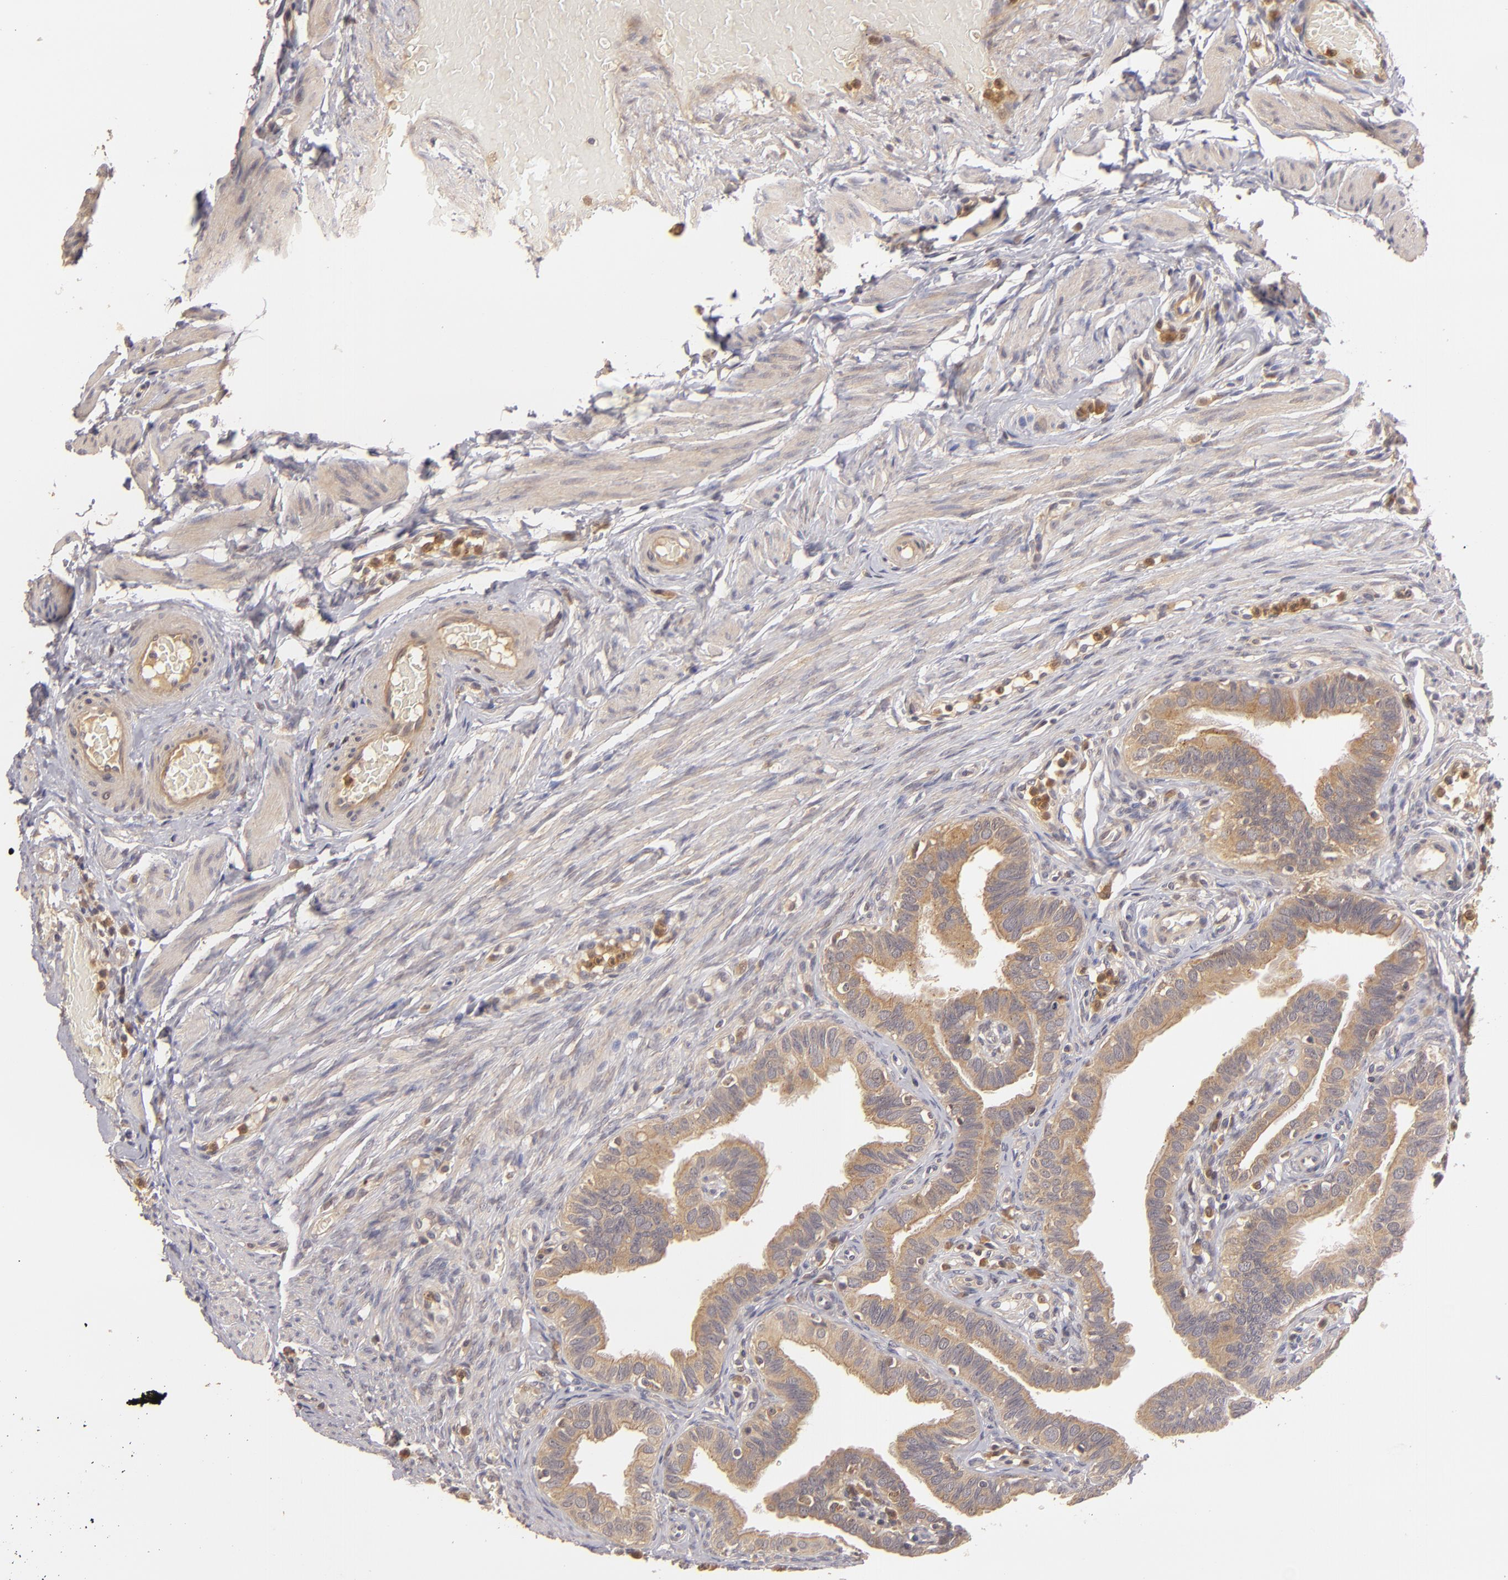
{"staining": {"intensity": "strong", "quantity": ">75%", "location": "cytoplasmic/membranous"}, "tissue": "fallopian tube", "cell_type": "Glandular cells", "image_type": "normal", "snomed": [{"axis": "morphology", "description": "Normal tissue, NOS"}, {"axis": "topography", "description": "Fallopian tube"}, {"axis": "topography", "description": "Ovary"}], "caption": "Protein analysis of normal fallopian tube shows strong cytoplasmic/membranous positivity in about >75% of glandular cells. The staining was performed using DAB, with brown indicating positive protein expression. Nuclei are stained blue with hematoxylin.", "gene": "PRKCD", "patient": {"sex": "female", "age": 51}}